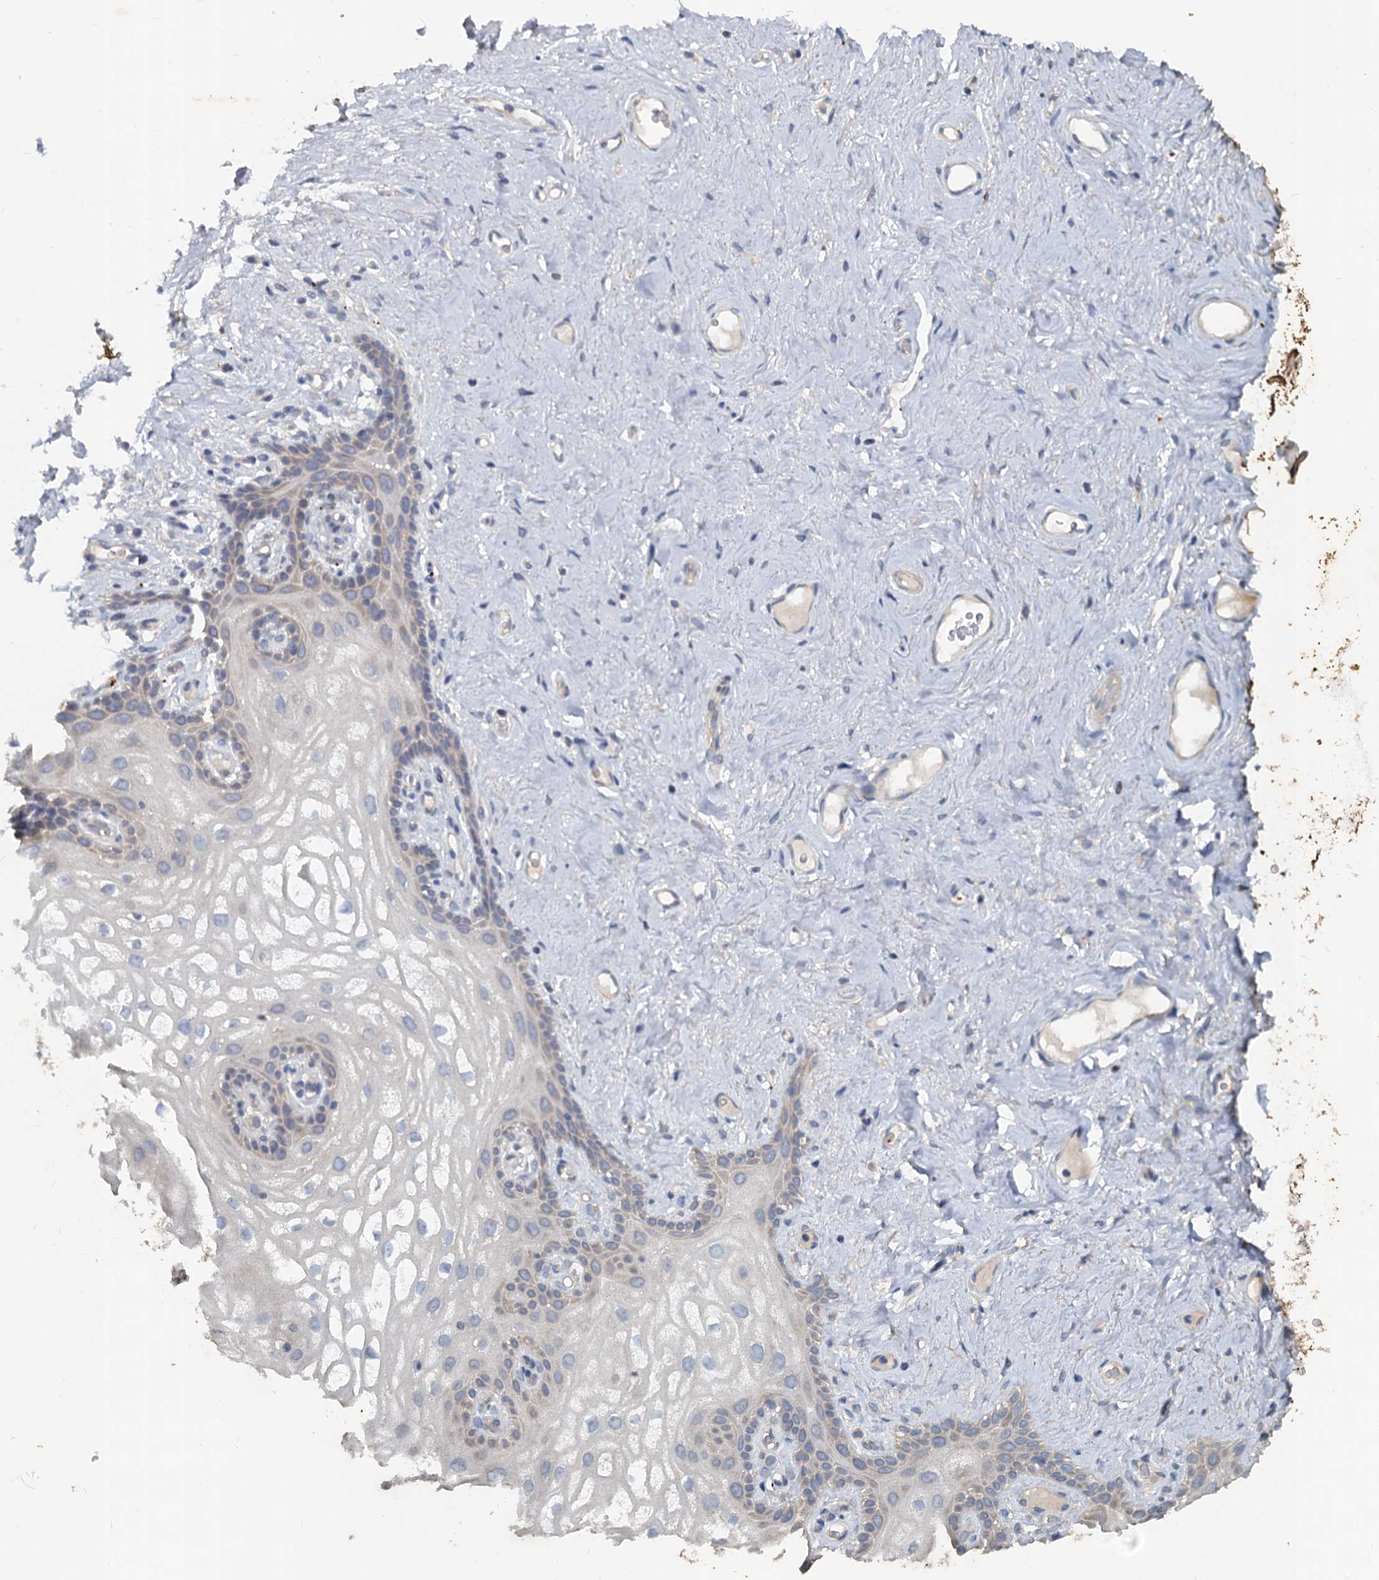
{"staining": {"intensity": "weak", "quantity": "<25%", "location": "cytoplasmic/membranous"}, "tissue": "vagina", "cell_type": "Squamous epithelial cells", "image_type": "normal", "snomed": [{"axis": "morphology", "description": "Normal tissue, NOS"}, {"axis": "topography", "description": "Vagina"}, {"axis": "topography", "description": "Peripheral nerve tissue"}], "caption": "Protein analysis of normal vagina displays no significant positivity in squamous epithelial cells. (IHC, brightfield microscopy, high magnification).", "gene": "SLC2A7", "patient": {"sex": "female", "age": 71}}